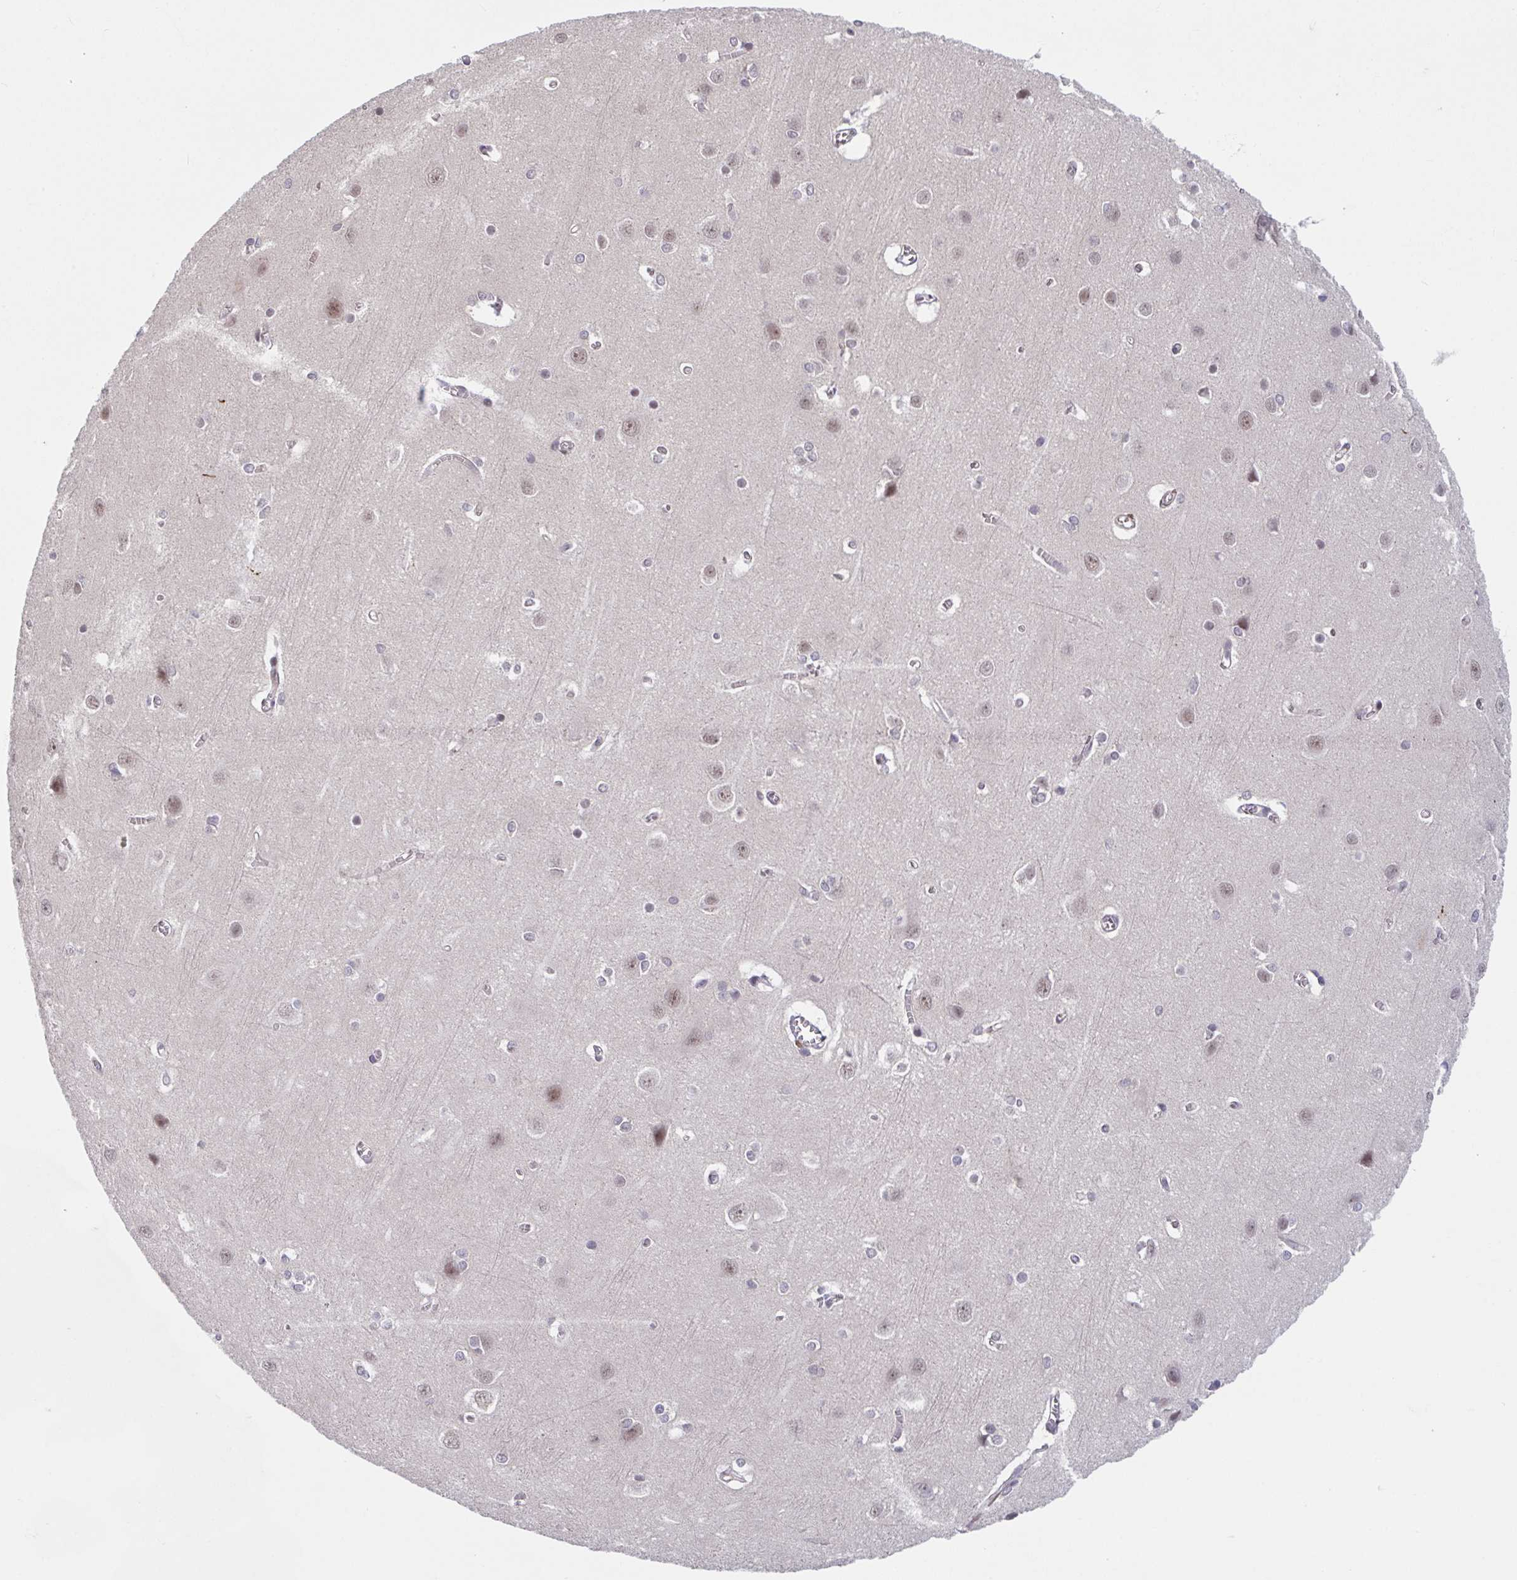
{"staining": {"intensity": "negative", "quantity": "none", "location": "none"}, "tissue": "cerebral cortex", "cell_type": "Endothelial cells", "image_type": "normal", "snomed": [{"axis": "morphology", "description": "Normal tissue, NOS"}, {"axis": "topography", "description": "Cerebral cortex"}], "caption": "IHC micrograph of benign cerebral cortex: human cerebral cortex stained with DAB shows no significant protein staining in endothelial cells. The staining is performed using DAB (3,3'-diaminobenzidine) brown chromogen with nuclei counter-stained in using hematoxylin.", "gene": "RIOK1", "patient": {"sex": "male", "age": 37}}